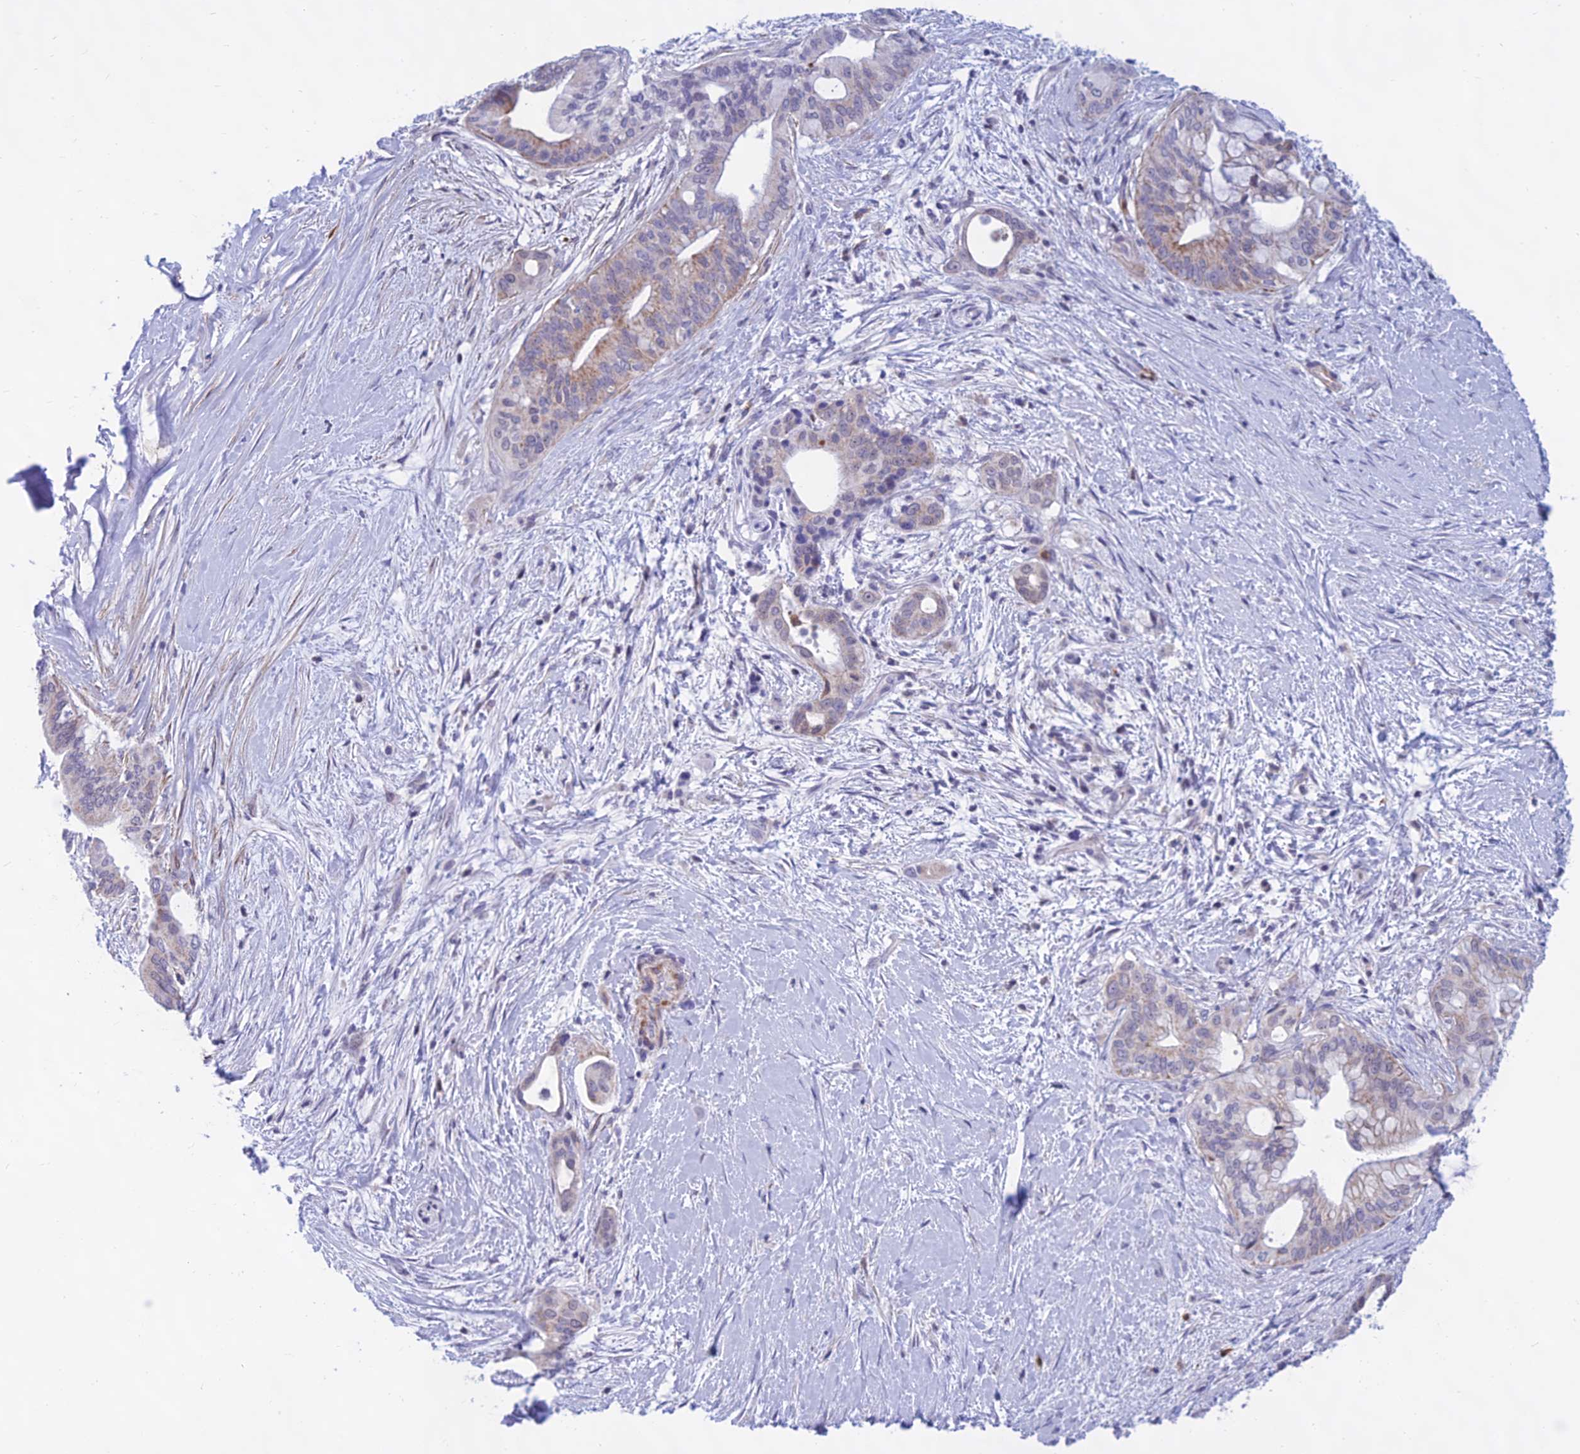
{"staining": {"intensity": "moderate", "quantity": "<25%", "location": "cytoplasmic/membranous"}, "tissue": "pancreatic cancer", "cell_type": "Tumor cells", "image_type": "cancer", "snomed": [{"axis": "morphology", "description": "Adenocarcinoma, NOS"}, {"axis": "topography", "description": "Pancreas"}], "caption": "Immunohistochemistry image of neoplastic tissue: human pancreatic adenocarcinoma stained using immunohistochemistry (IHC) displays low levels of moderate protein expression localized specifically in the cytoplasmic/membranous of tumor cells, appearing as a cytoplasmic/membranous brown color.", "gene": "KRR1", "patient": {"sex": "male", "age": 46}}